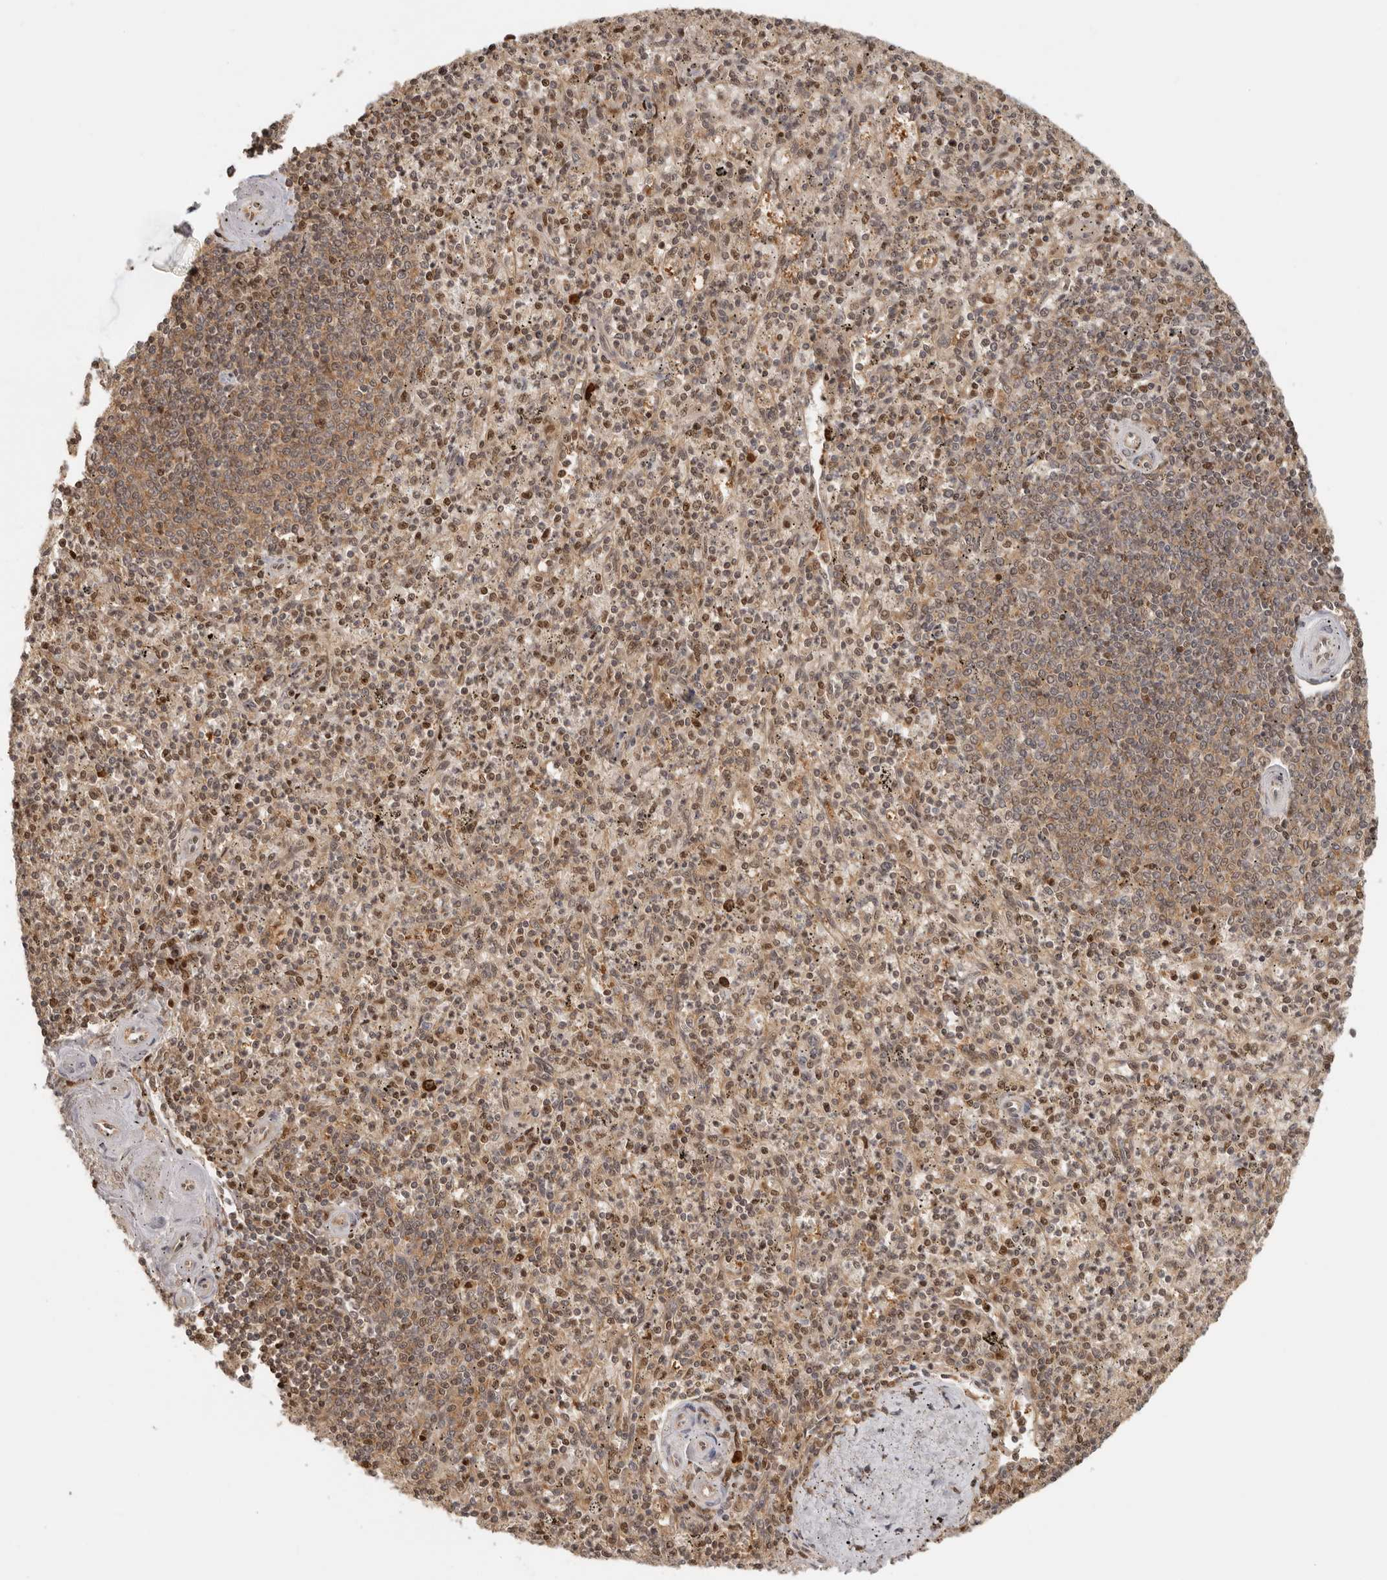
{"staining": {"intensity": "moderate", "quantity": "25%-75%", "location": "cytoplasmic/membranous,nuclear"}, "tissue": "spleen", "cell_type": "Cells in red pulp", "image_type": "normal", "snomed": [{"axis": "morphology", "description": "Normal tissue, NOS"}, {"axis": "topography", "description": "Spleen"}], "caption": "Immunohistochemistry (DAB (3,3'-diaminobenzidine)) staining of benign human spleen displays moderate cytoplasmic/membranous,nuclear protein staining in about 25%-75% of cells in red pulp. The staining was performed using DAB to visualize the protein expression in brown, while the nuclei were stained in blue with hematoxylin (Magnification: 20x).", "gene": "PSMA5", "patient": {"sex": "male", "age": 72}}